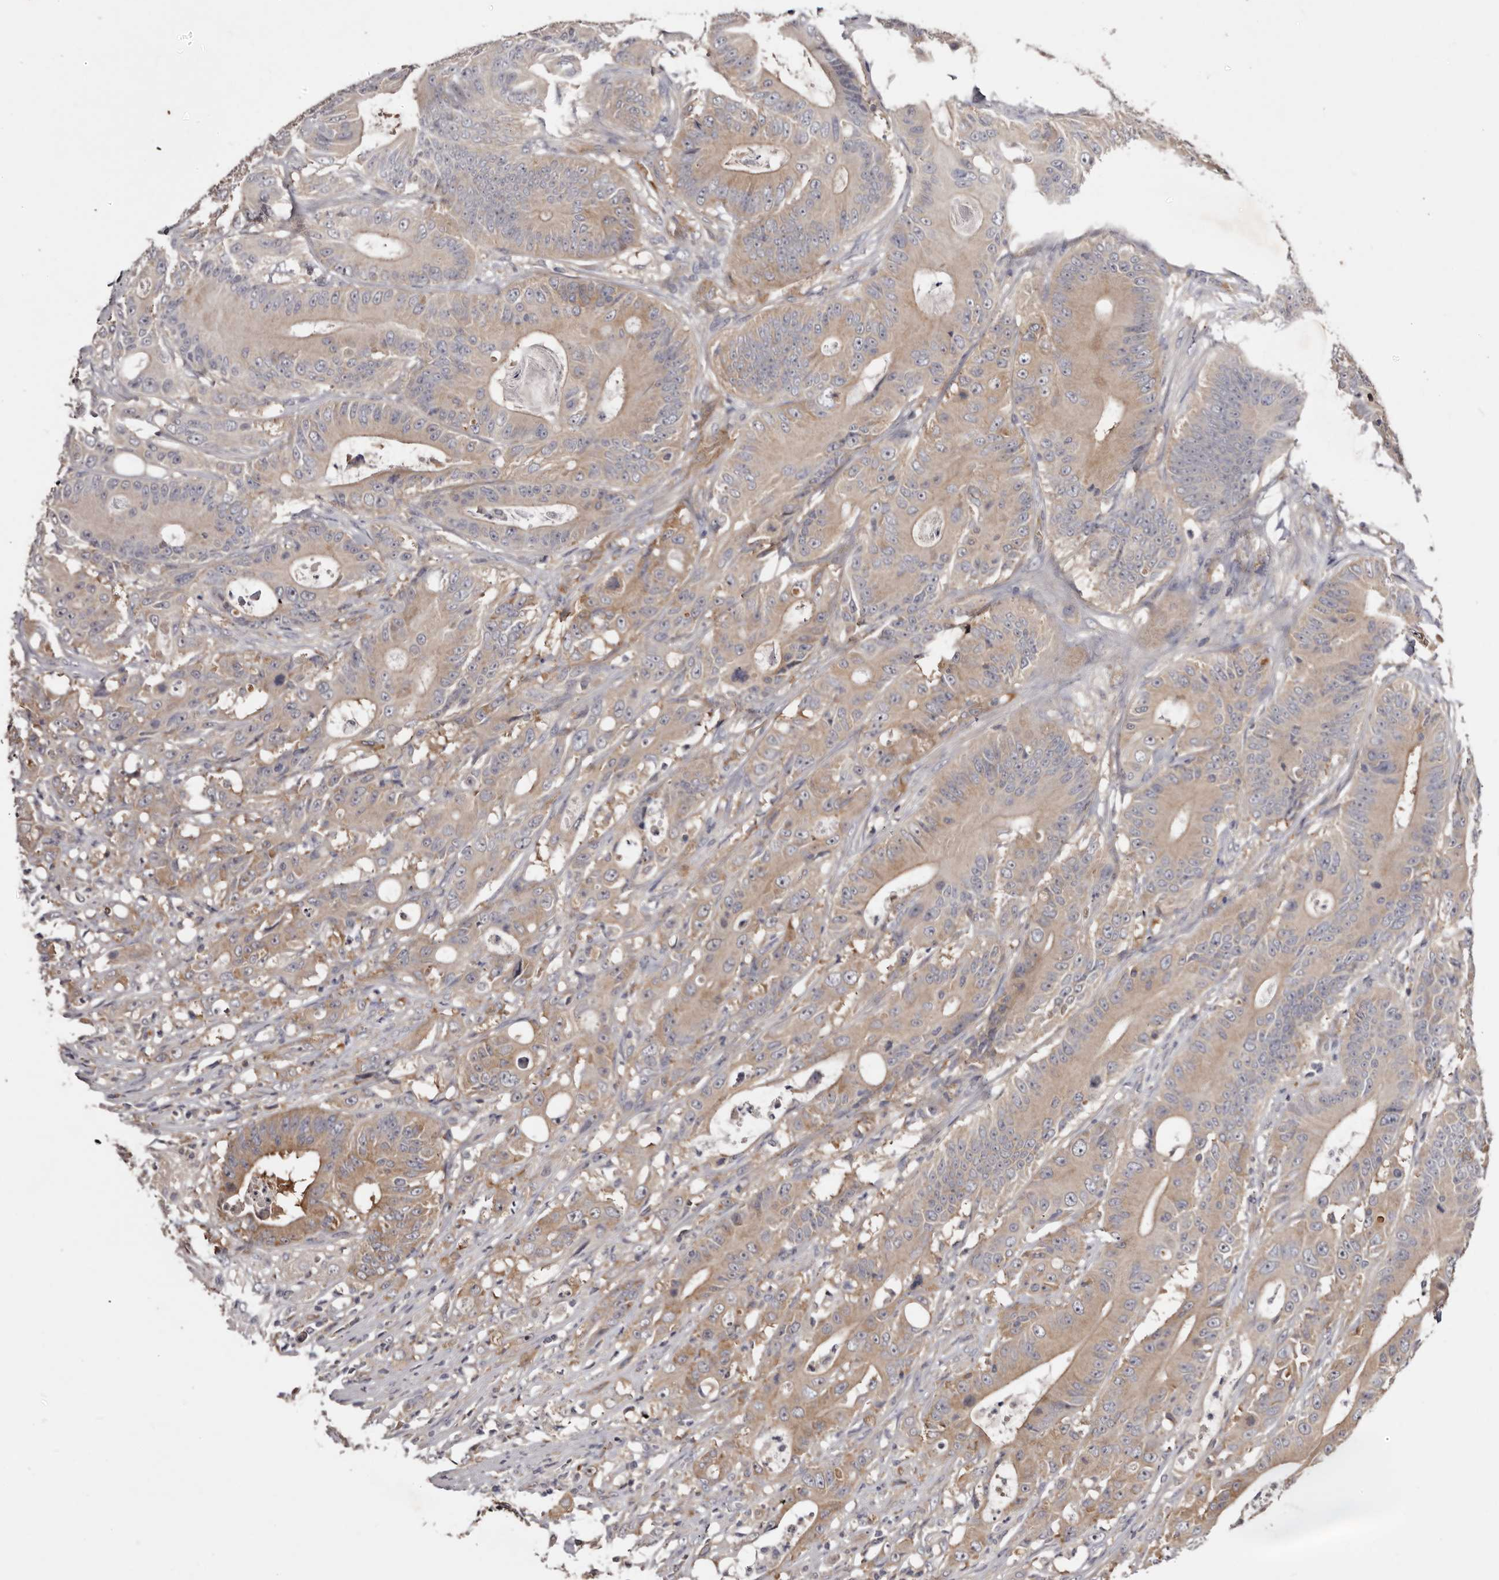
{"staining": {"intensity": "moderate", "quantity": "25%-75%", "location": "cytoplasmic/membranous"}, "tissue": "colorectal cancer", "cell_type": "Tumor cells", "image_type": "cancer", "snomed": [{"axis": "morphology", "description": "Adenocarcinoma, NOS"}, {"axis": "topography", "description": "Colon"}], "caption": "Colorectal cancer stained for a protein displays moderate cytoplasmic/membranous positivity in tumor cells.", "gene": "LTV1", "patient": {"sex": "male", "age": 83}}